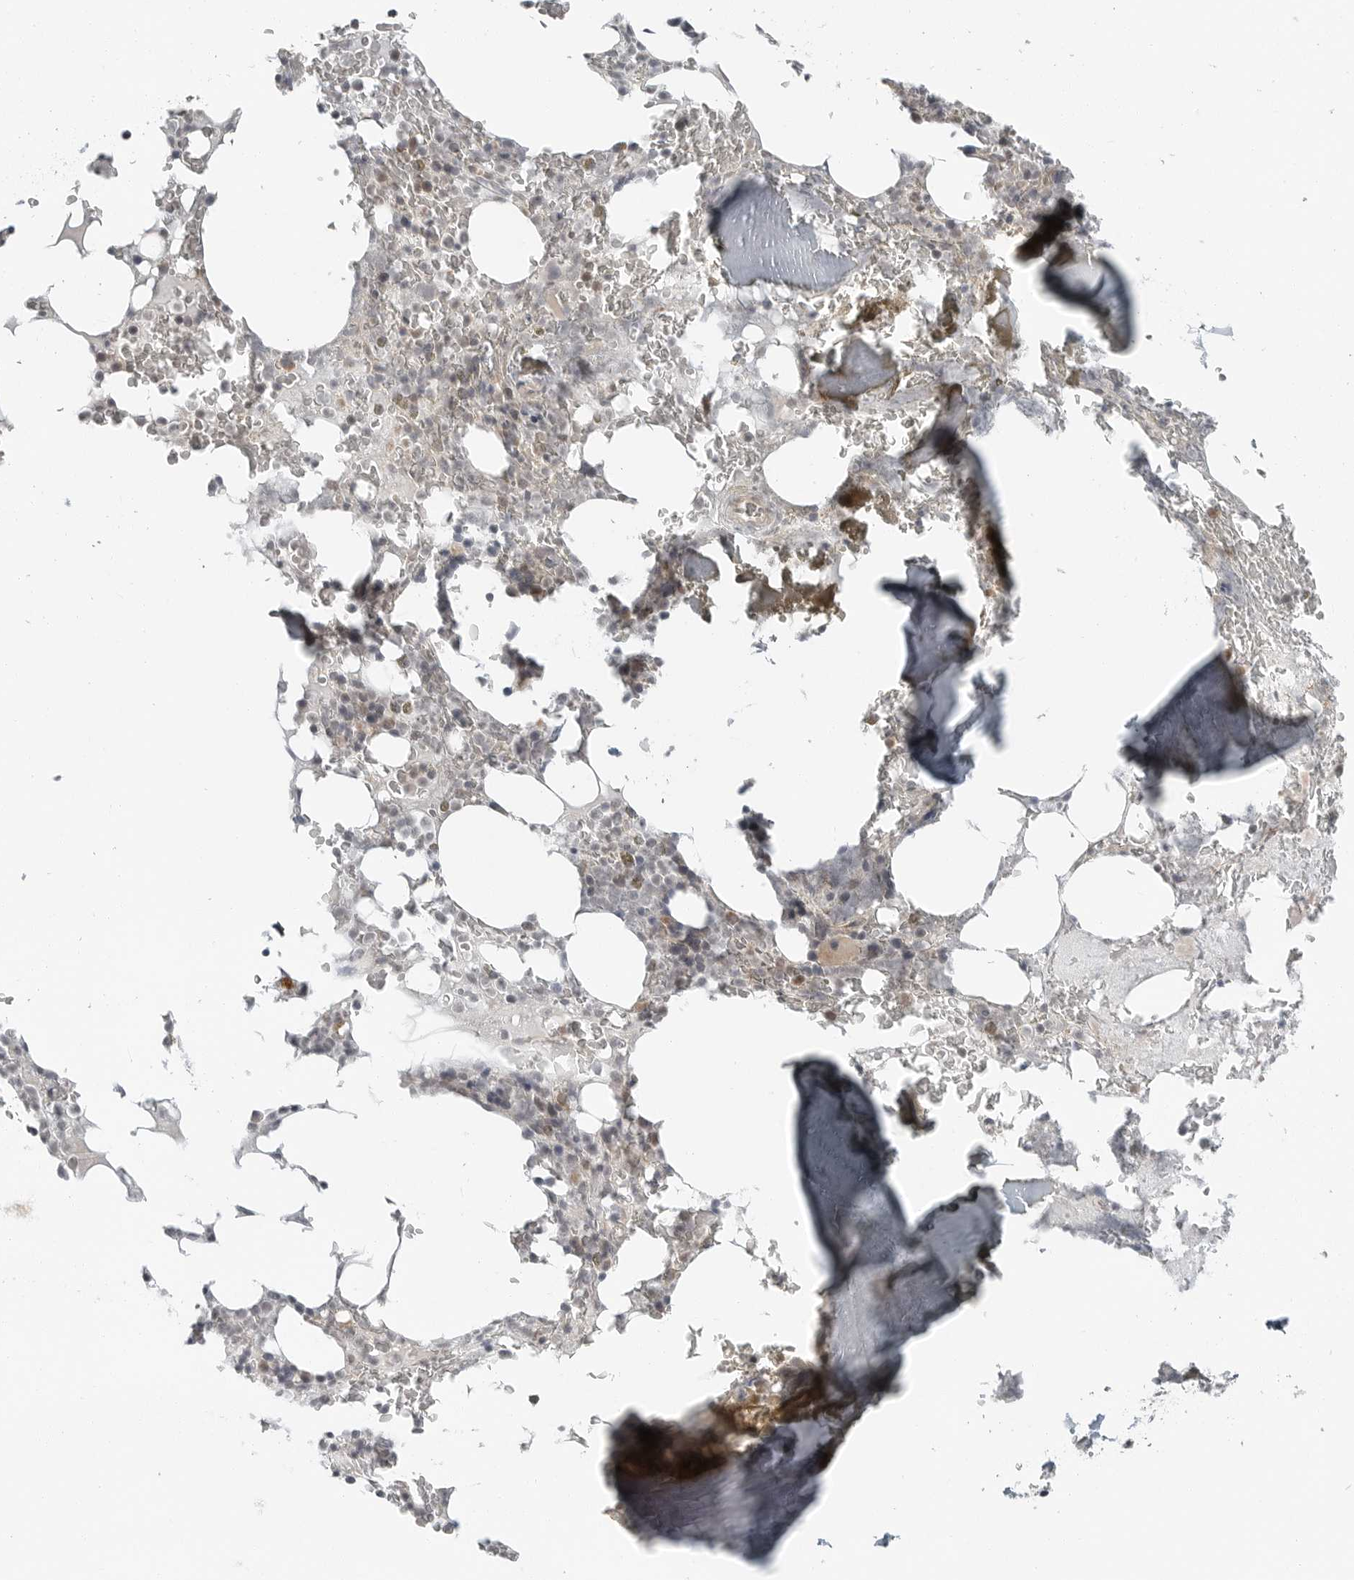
{"staining": {"intensity": "weak", "quantity": "25%-75%", "location": "nuclear"}, "tissue": "bone marrow", "cell_type": "Hematopoietic cells", "image_type": "normal", "snomed": [{"axis": "morphology", "description": "Normal tissue, NOS"}, {"axis": "topography", "description": "Bone marrow"}], "caption": "Normal bone marrow displays weak nuclear expression in approximately 25%-75% of hematopoietic cells, visualized by immunohistochemistry.", "gene": "FCRLB", "patient": {"sex": "male", "age": 58}}